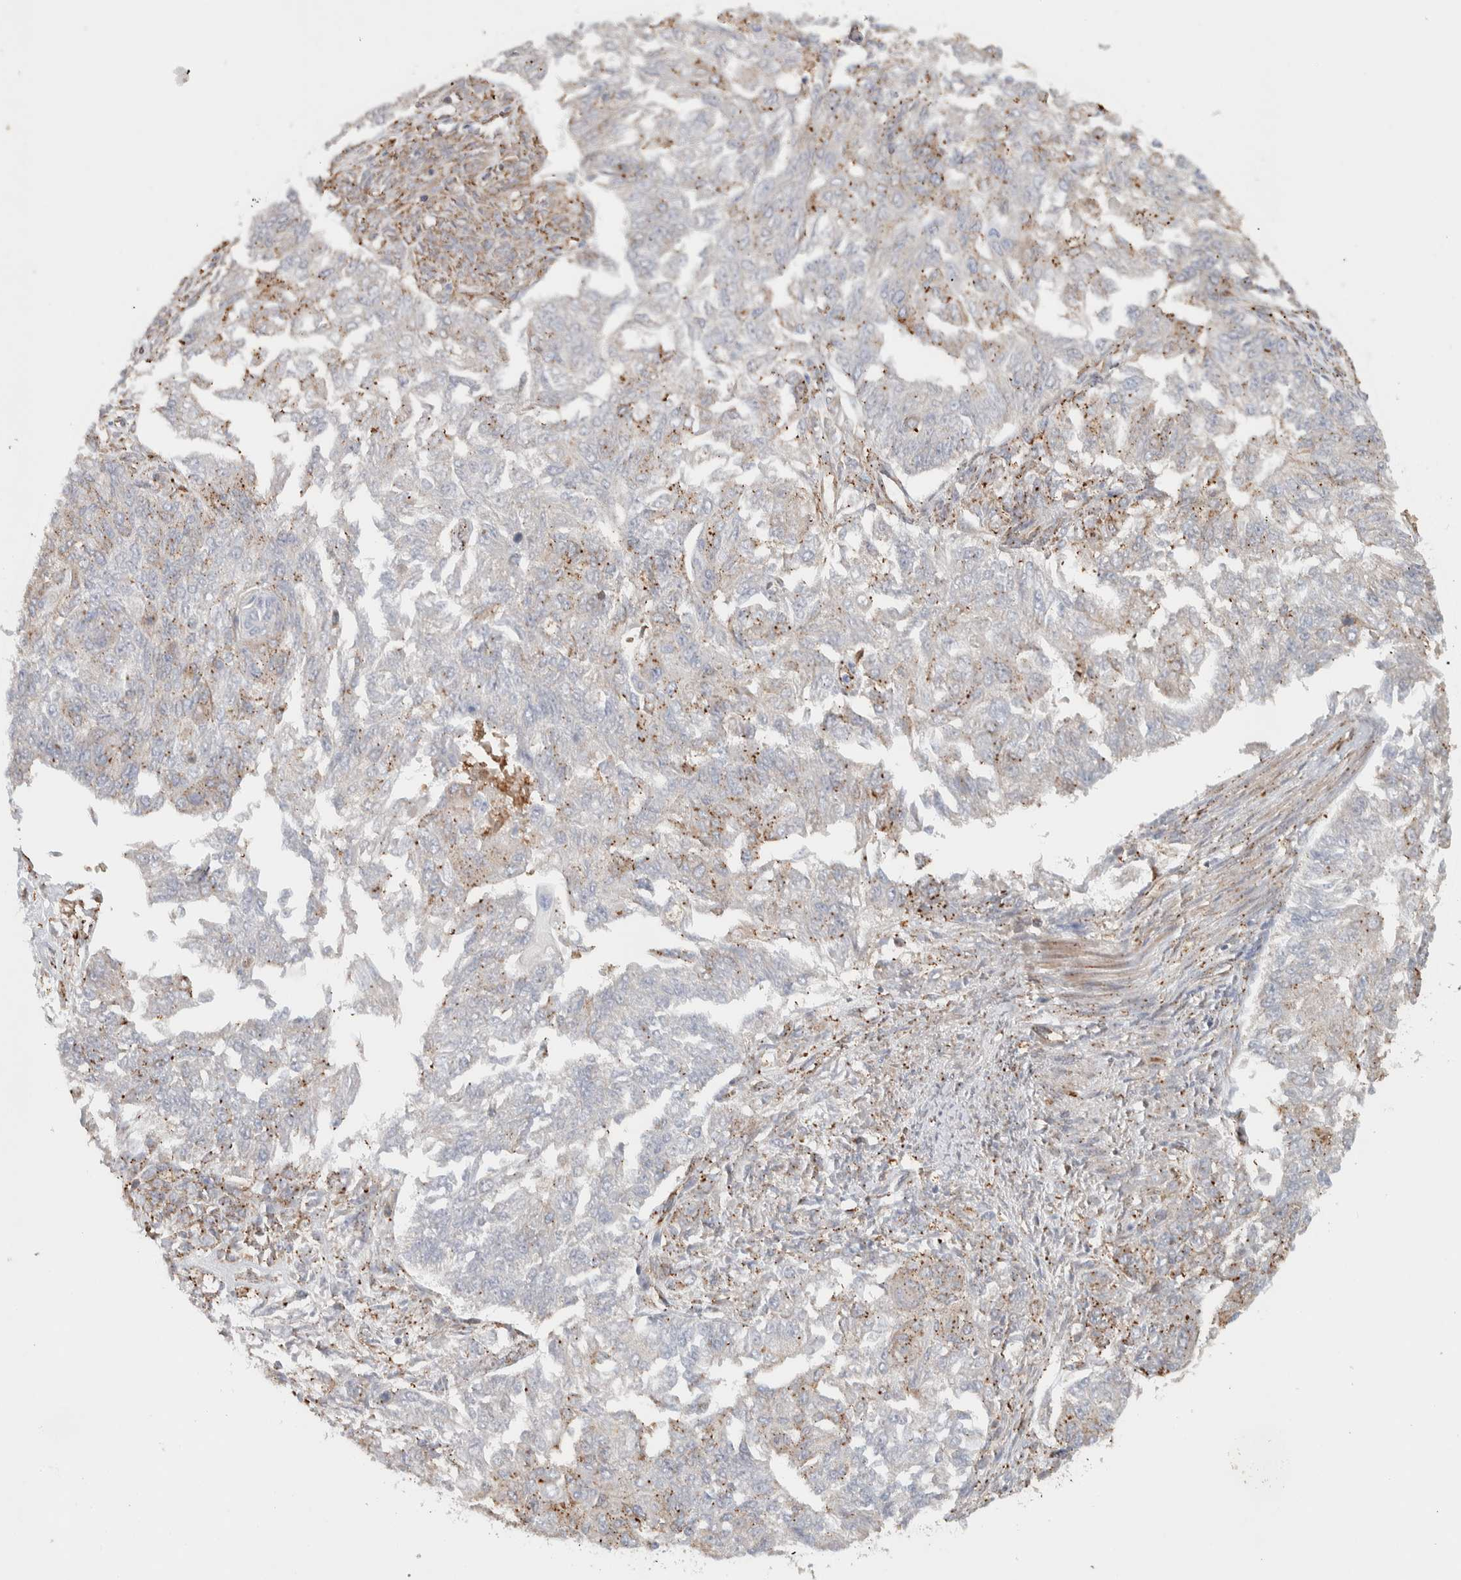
{"staining": {"intensity": "weak", "quantity": "<25%", "location": "cytoplasmic/membranous"}, "tissue": "endometrial cancer", "cell_type": "Tumor cells", "image_type": "cancer", "snomed": [{"axis": "morphology", "description": "Adenocarcinoma, NOS"}, {"axis": "topography", "description": "Endometrium"}], "caption": "A histopathology image of endometrial adenocarcinoma stained for a protein exhibits no brown staining in tumor cells.", "gene": "ADCY8", "patient": {"sex": "female", "age": 32}}